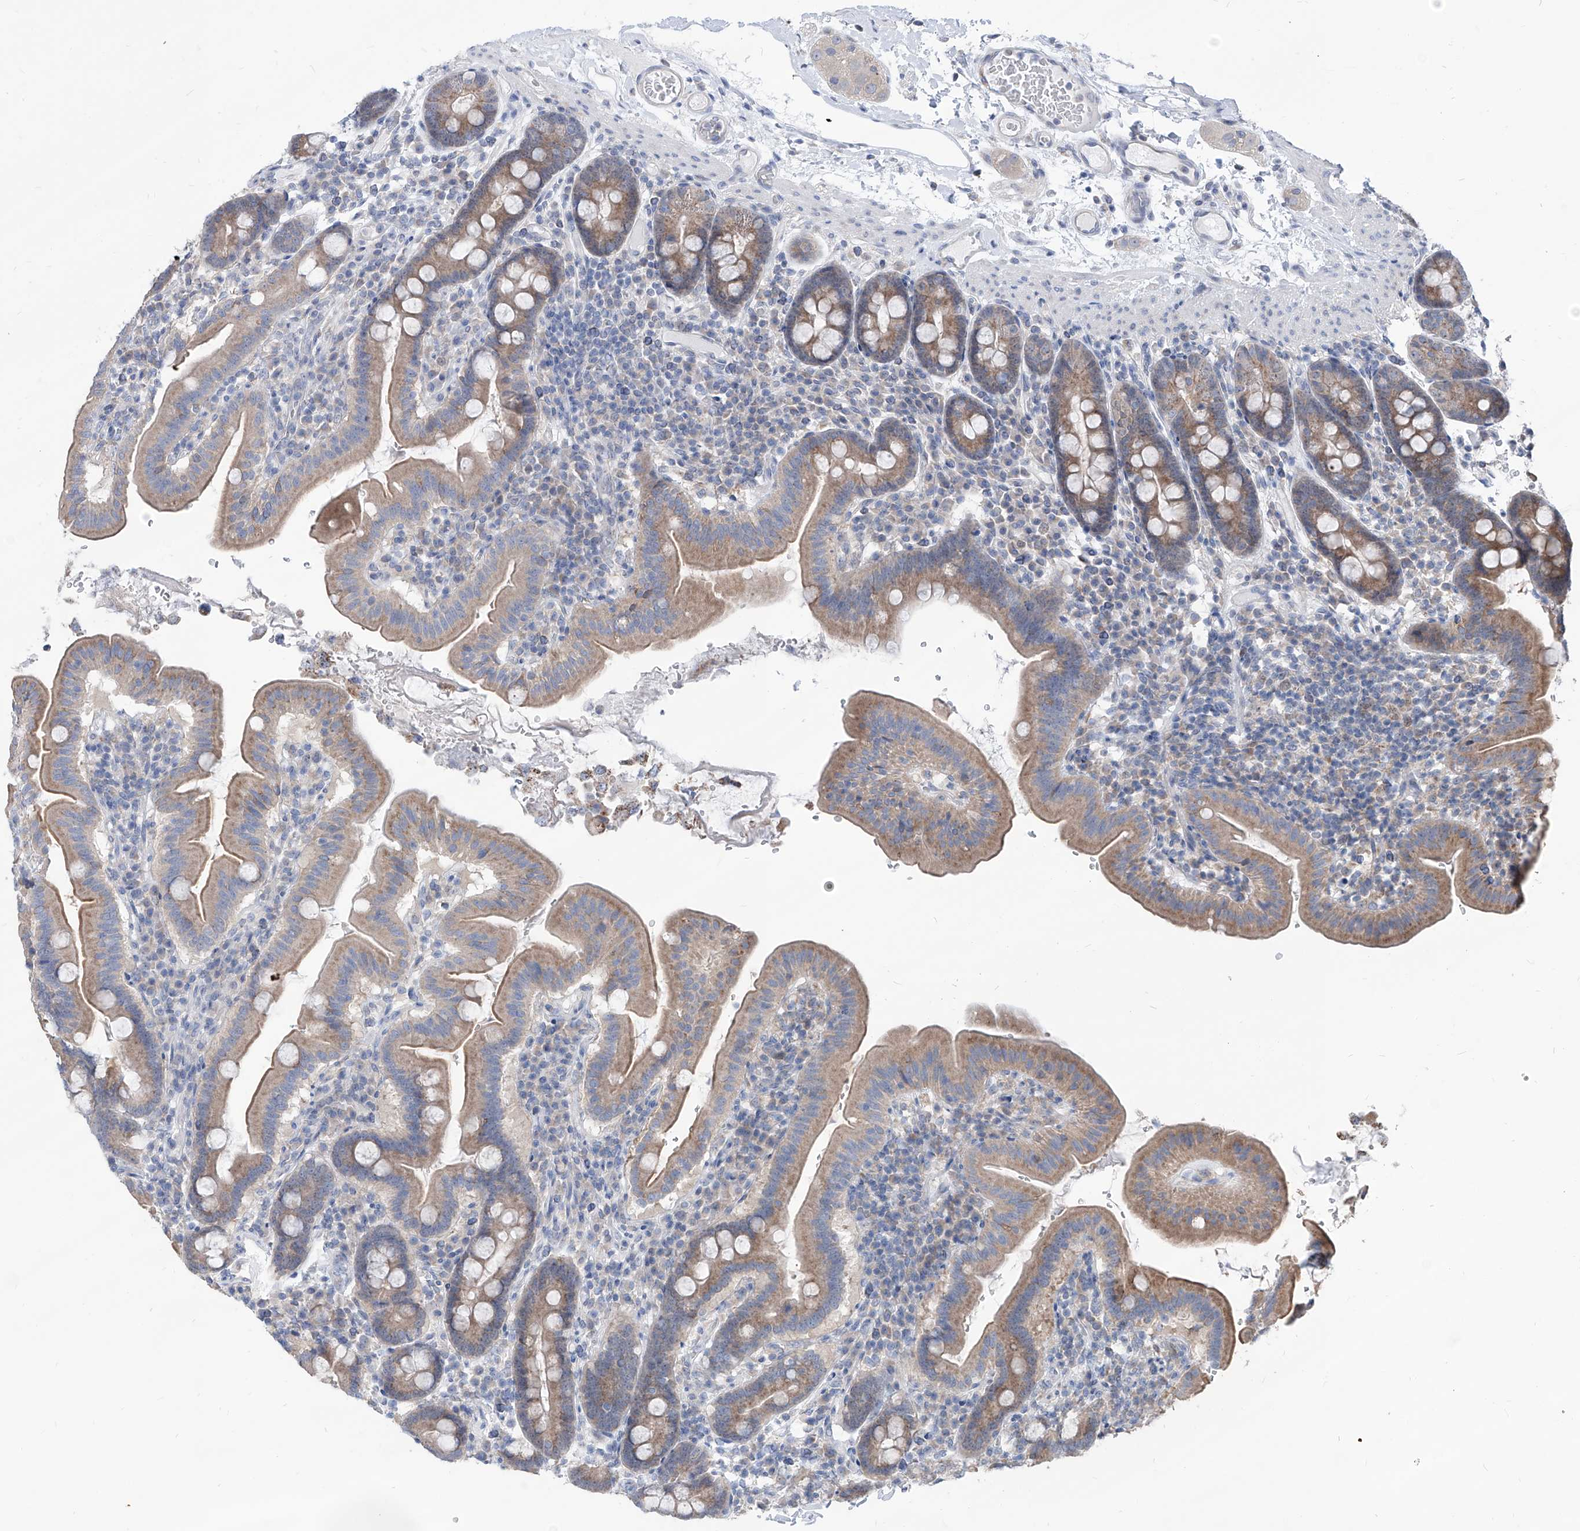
{"staining": {"intensity": "moderate", "quantity": ">75%", "location": "cytoplasmic/membranous"}, "tissue": "duodenum", "cell_type": "Glandular cells", "image_type": "normal", "snomed": [{"axis": "morphology", "description": "Normal tissue, NOS"}, {"axis": "morphology", "description": "Adenocarcinoma, NOS"}, {"axis": "topography", "description": "Pancreas"}, {"axis": "topography", "description": "Duodenum"}], "caption": "An IHC photomicrograph of benign tissue is shown. Protein staining in brown shows moderate cytoplasmic/membranous positivity in duodenum within glandular cells.", "gene": "AGPS", "patient": {"sex": "male", "age": 50}}